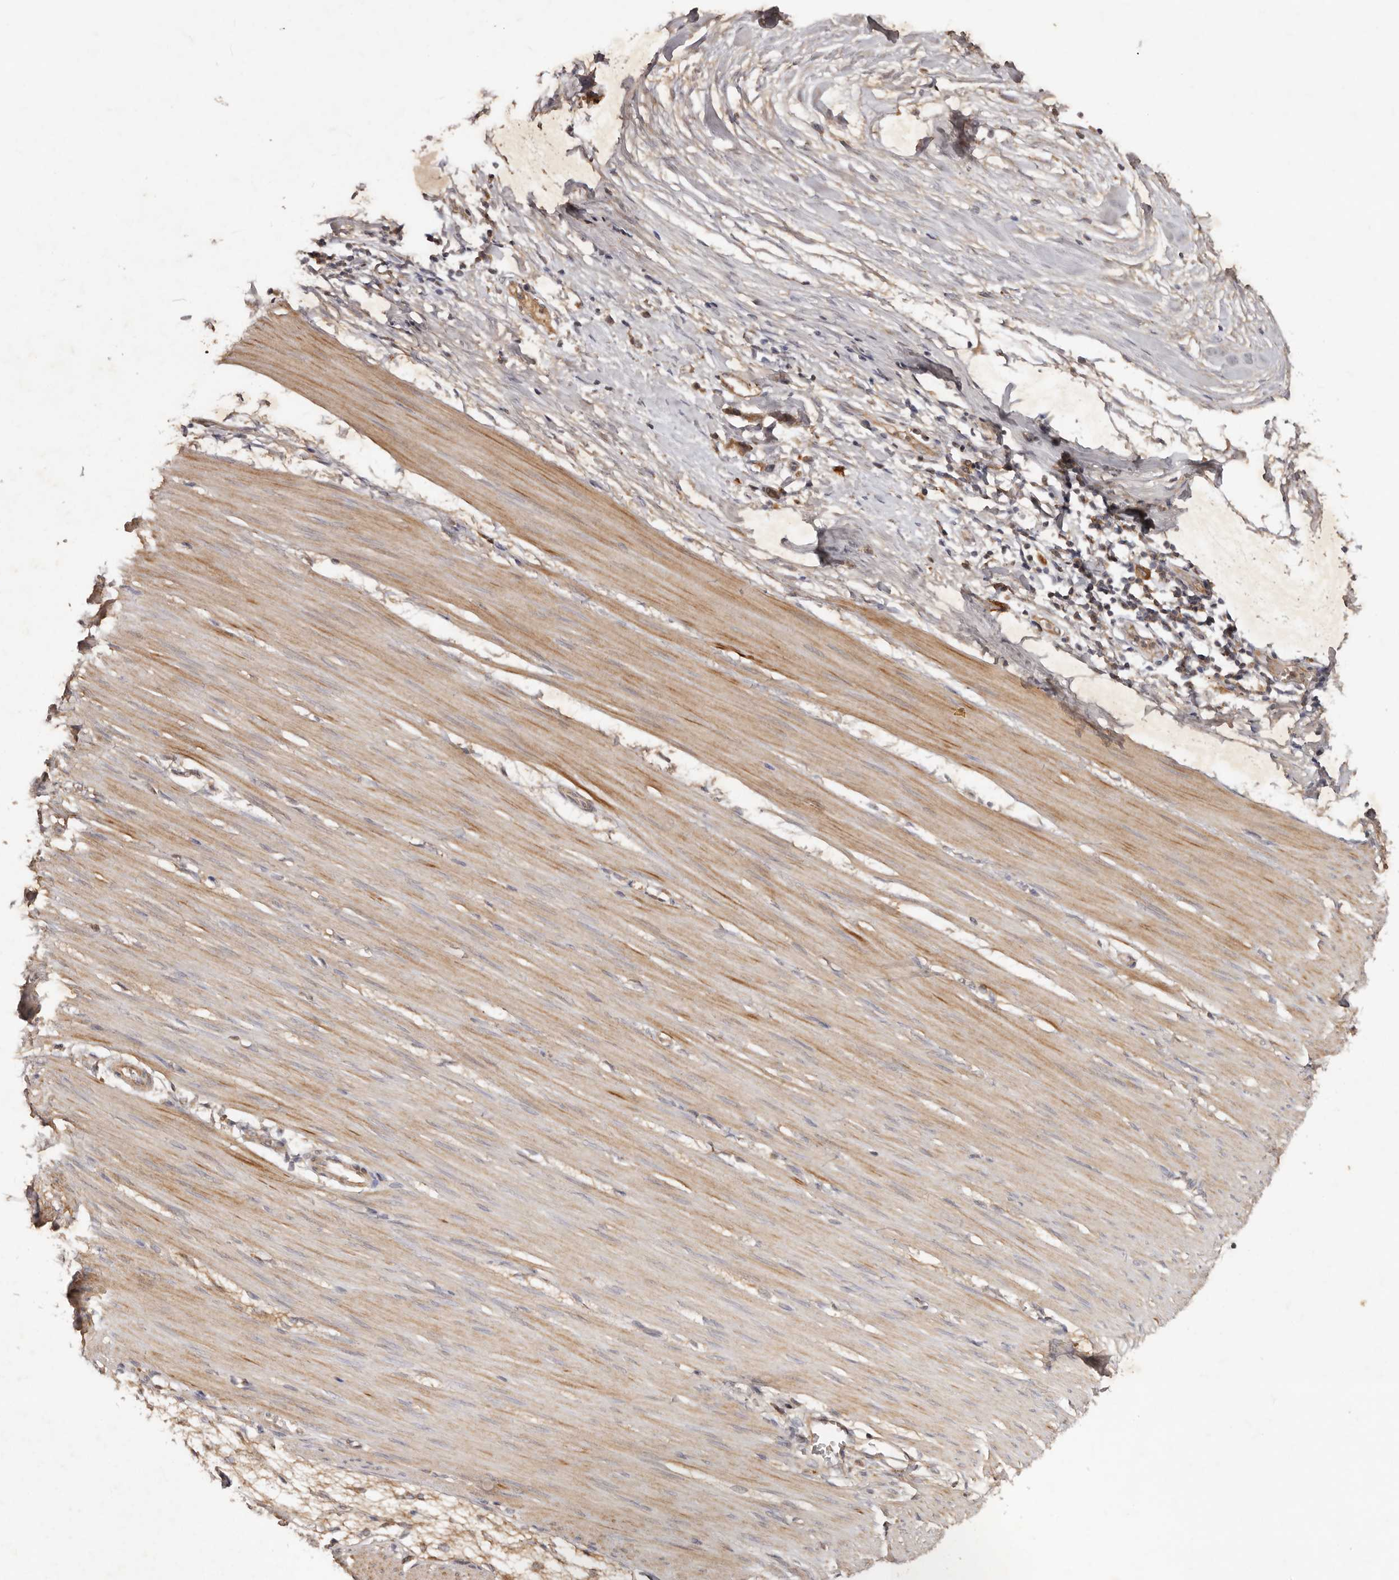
{"staining": {"intensity": "strong", "quantity": "25%-75%", "location": "cytoplasmic/membranous"}, "tissue": "smooth muscle", "cell_type": "Smooth muscle cells", "image_type": "normal", "snomed": [{"axis": "morphology", "description": "Normal tissue, NOS"}, {"axis": "morphology", "description": "Adenocarcinoma, NOS"}, {"axis": "topography", "description": "Colon"}, {"axis": "topography", "description": "Peripheral nerve tissue"}], "caption": "Brown immunohistochemical staining in benign smooth muscle reveals strong cytoplasmic/membranous positivity in approximately 25%-75% of smooth muscle cells. (DAB (3,3'-diaminobenzidine) IHC with brightfield microscopy, high magnification).", "gene": "PKIB", "patient": {"sex": "male", "age": 14}}